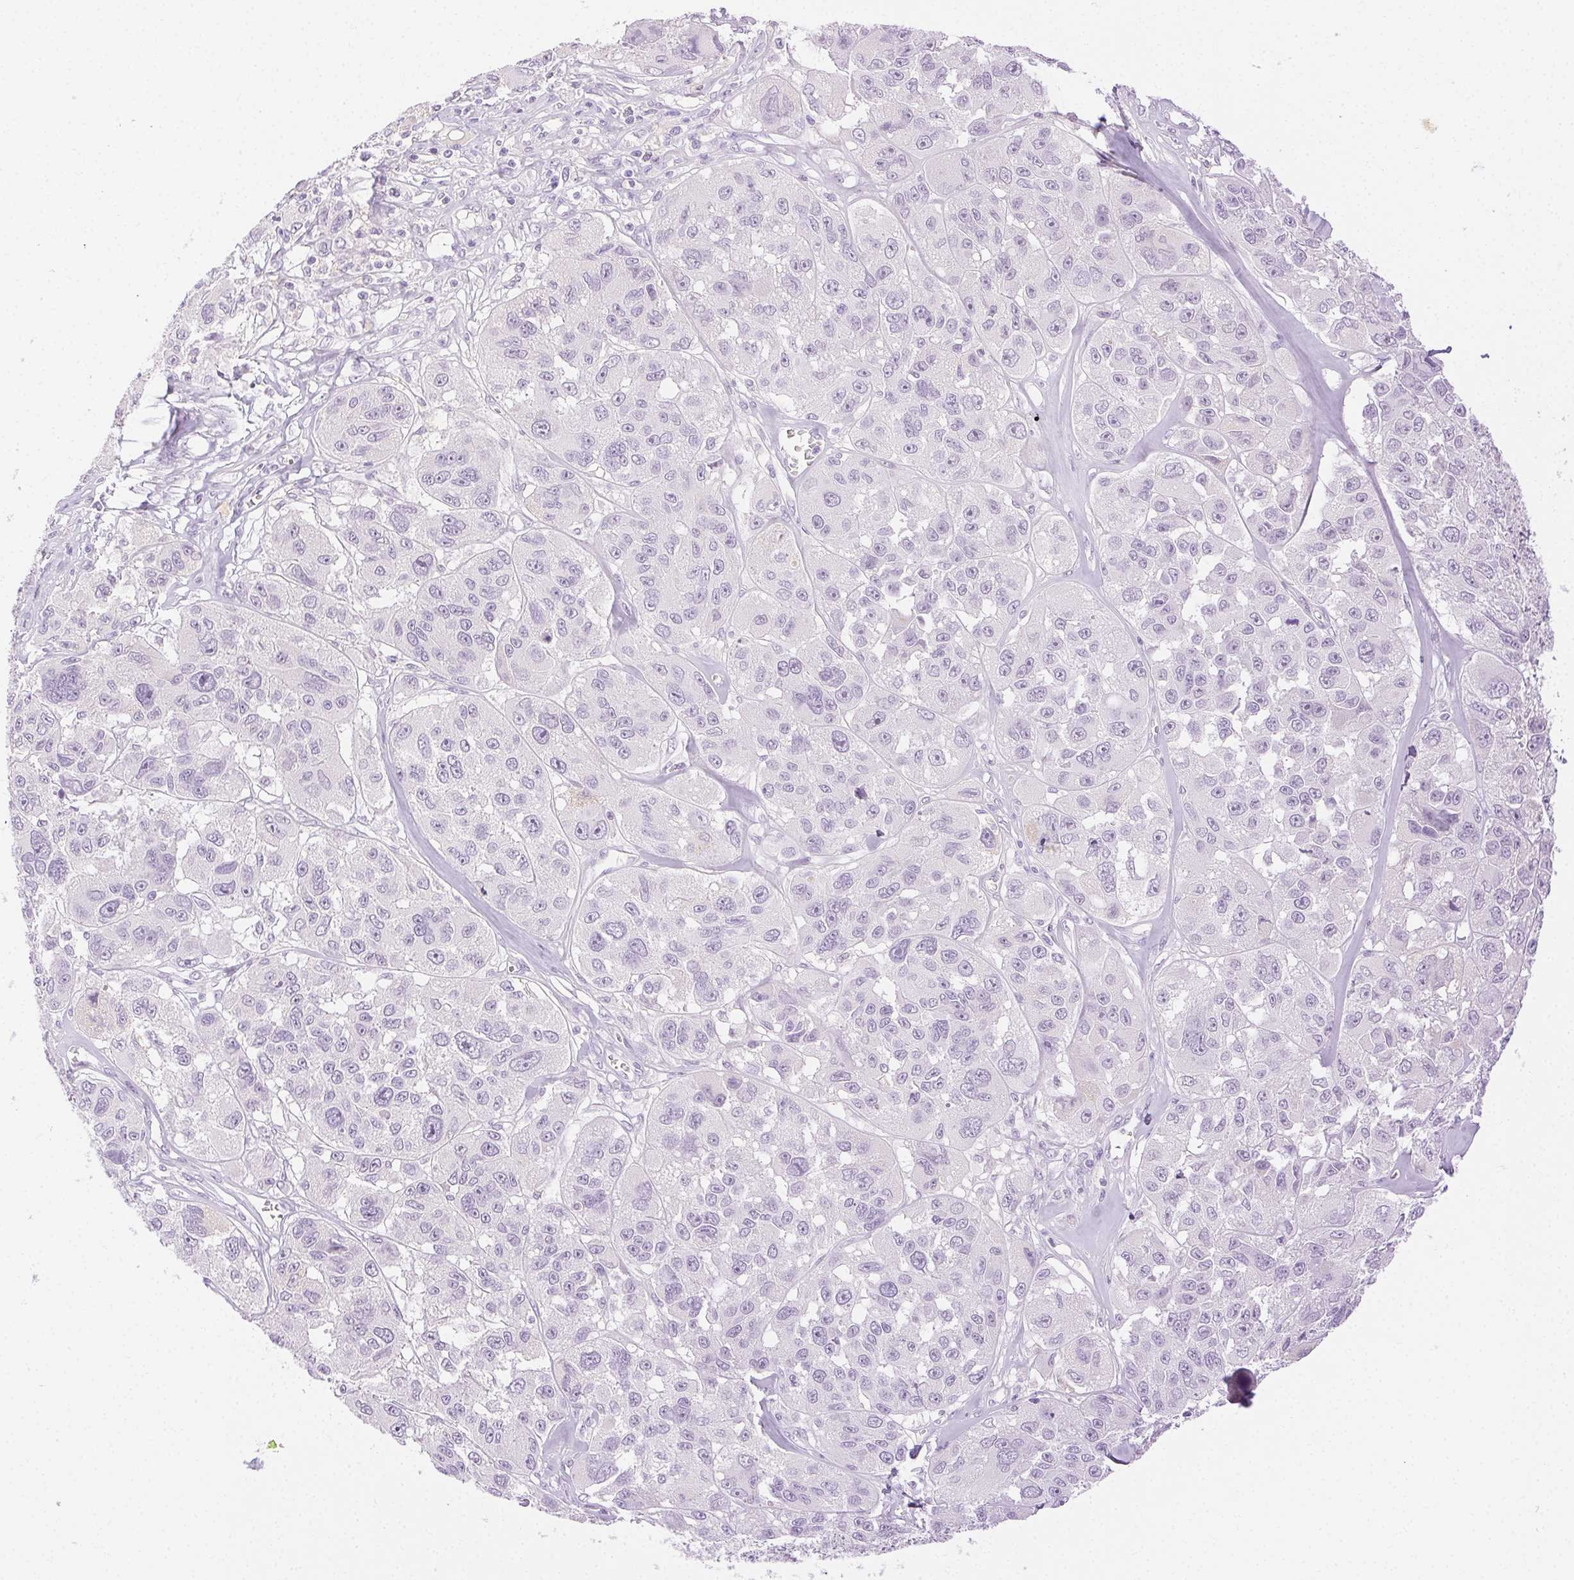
{"staining": {"intensity": "negative", "quantity": "none", "location": "none"}, "tissue": "melanoma", "cell_type": "Tumor cells", "image_type": "cancer", "snomed": [{"axis": "morphology", "description": "Malignant melanoma, NOS"}, {"axis": "topography", "description": "Skin"}], "caption": "Immunohistochemistry micrograph of melanoma stained for a protein (brown), which shows no staining in tumor cells.", "gene": "SPACA4", "patient": {"sex": "female", "age": 66}}